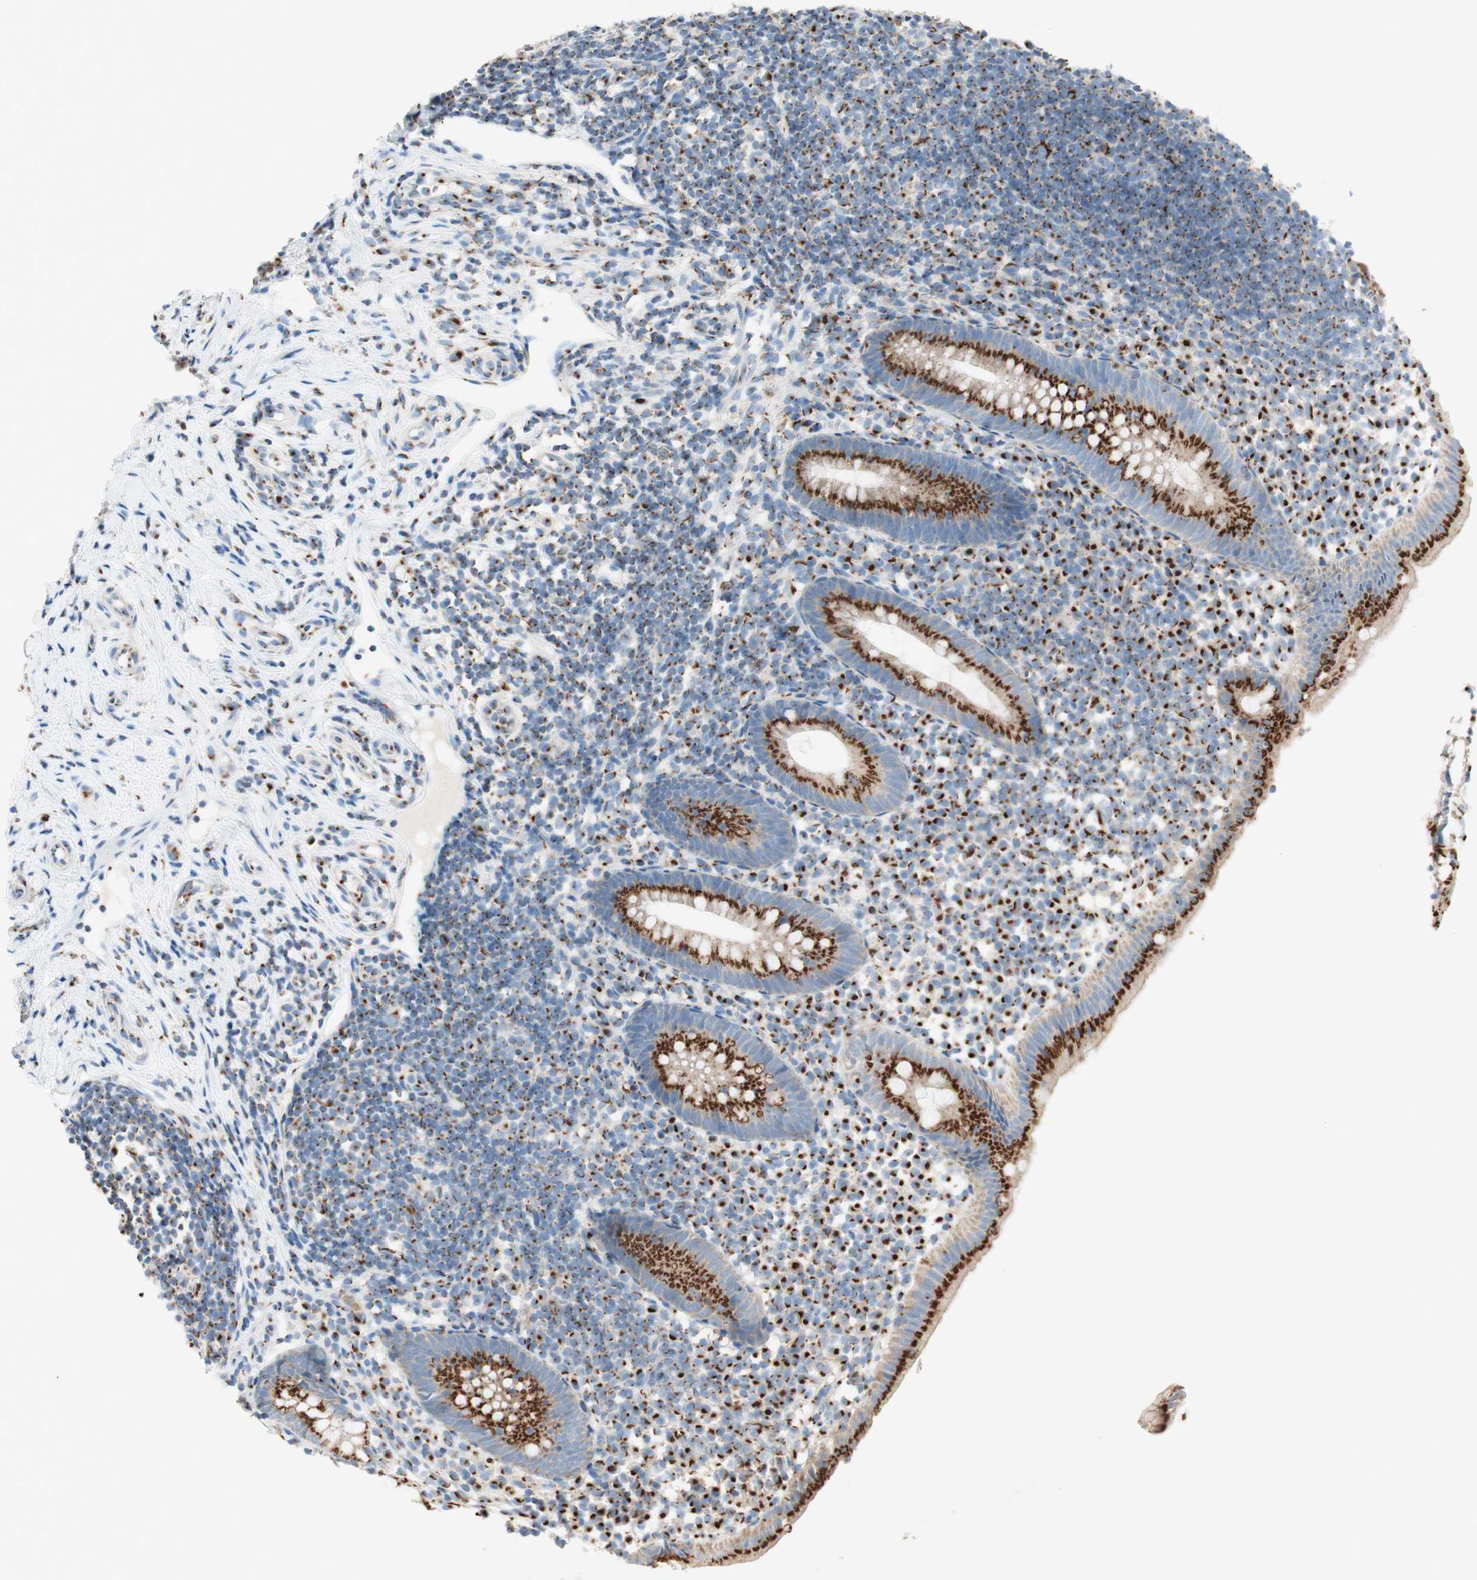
{"staining": {"intensity": "strong", "quantity": ">75%", "location": "cytoplasmic/membranous"}, "tissue": "appendix", "cell_type": "Glandular cells", "image_type": "normal", "snomed": [{"axis": "morphology", "description": "Normal tissue, NOS"}, {"axis": "topography", "description": "Appendix"}], "caption": "A histopathology image of appendix stained for a protein demonstrates strong cytoplasmic/membranous brown staining in glandular cells.", "gene": "GOLGB1", "patient": {"sex": "female", "age": 20}}